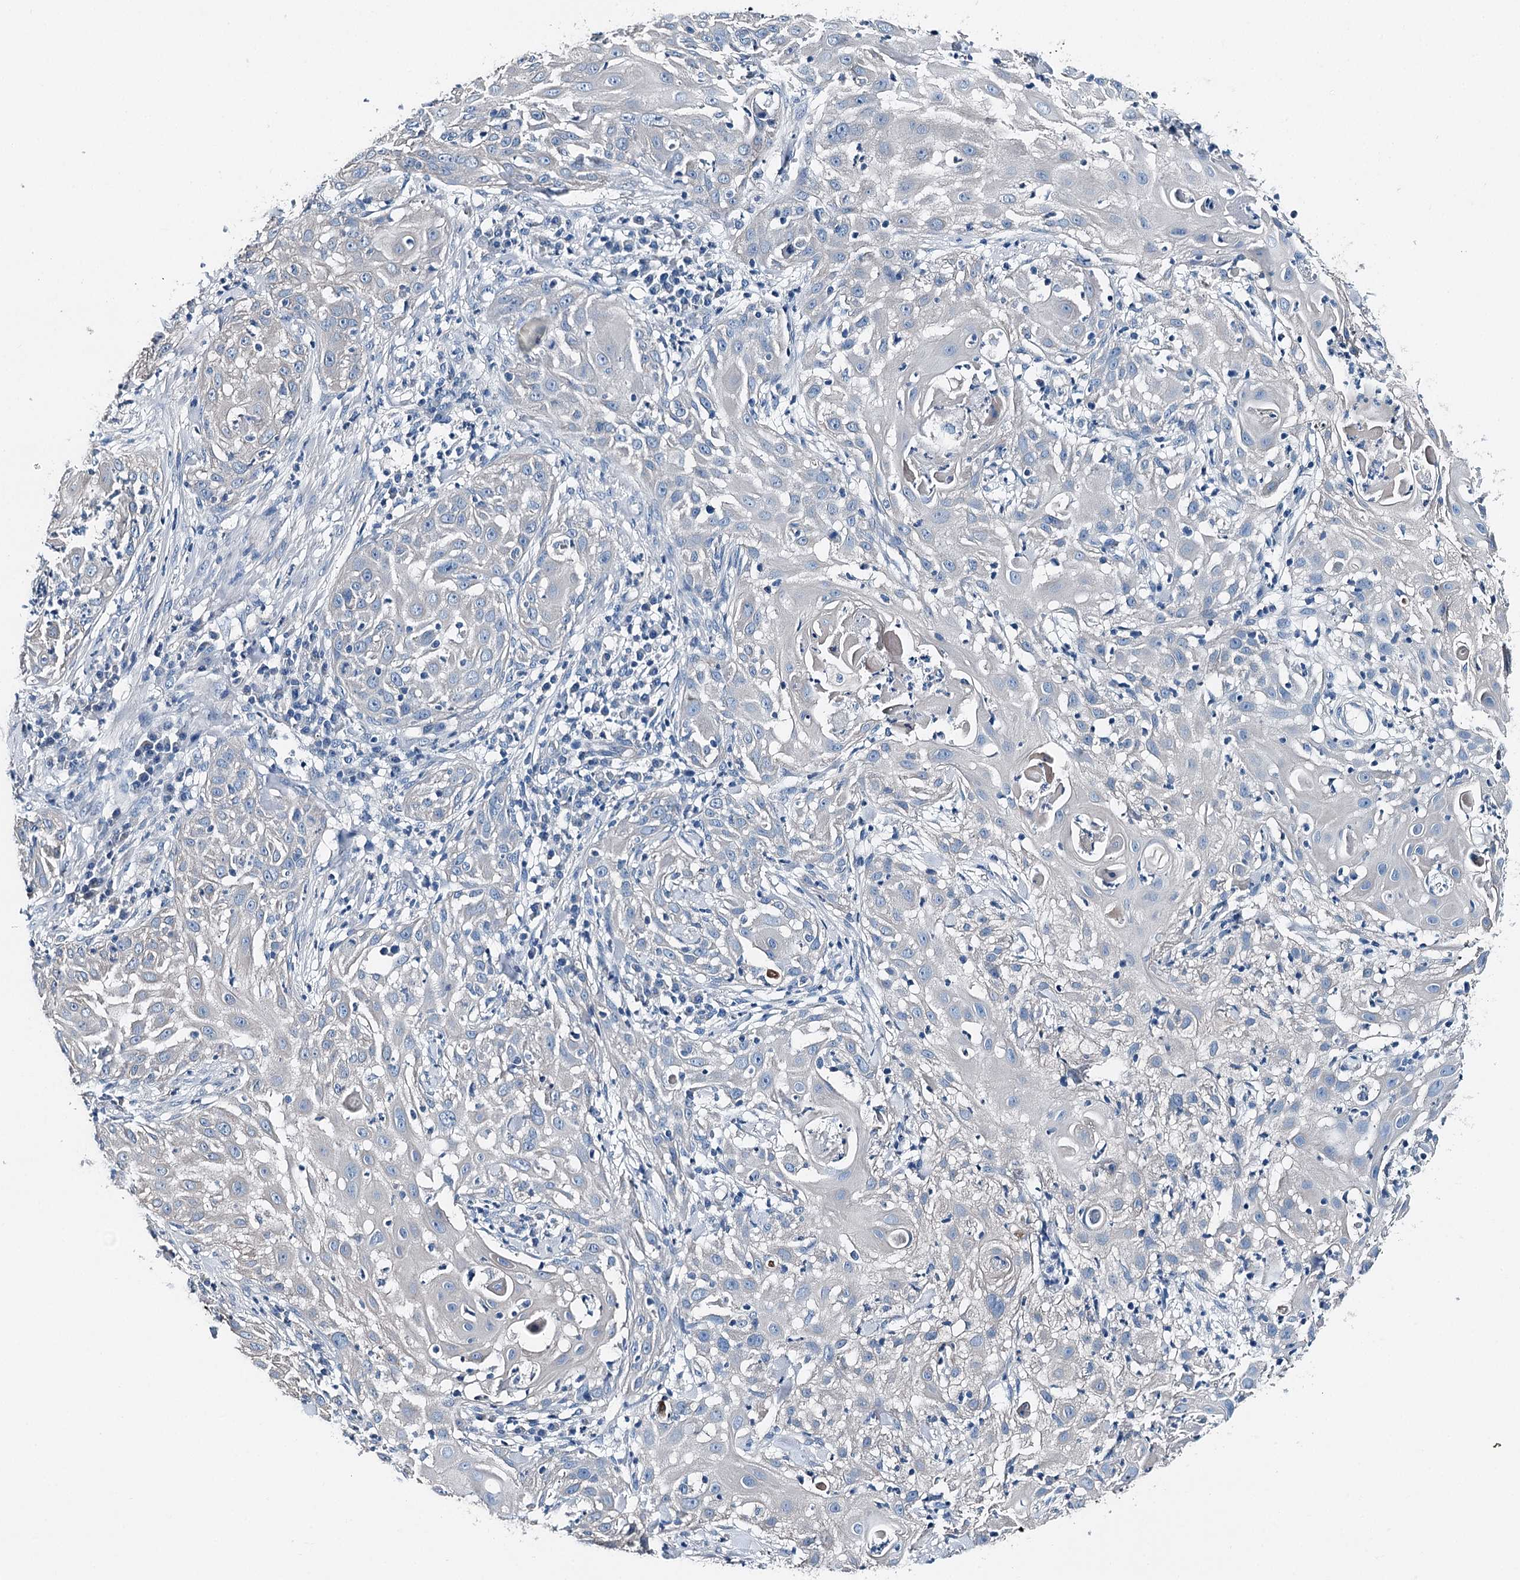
{"staining": {"intensity": "negative", "quantity": "none", "location": "none"}, "tissue": "skin cancer", "cell_type": "Tumor cells", "image_type": "cancer", "snomed": [{"axis": "morphology", "description": "Squamous cell carcinoma, NOS"}, {"axis": "topography", "description": "Skin"}], "caption": "Immunohistochemical staining of human skin squamous cell carcinoma displays no significant expression in tumor cells. The staining was performed using DAB (3,3'-diaminobenzidine) to visualize the protein expression in brown, while the nuclei were stained in blue with hematoxylin (Magnification: 20x).", "gene": "BHMT", "patient": {"sex": "female", "age": 44}}